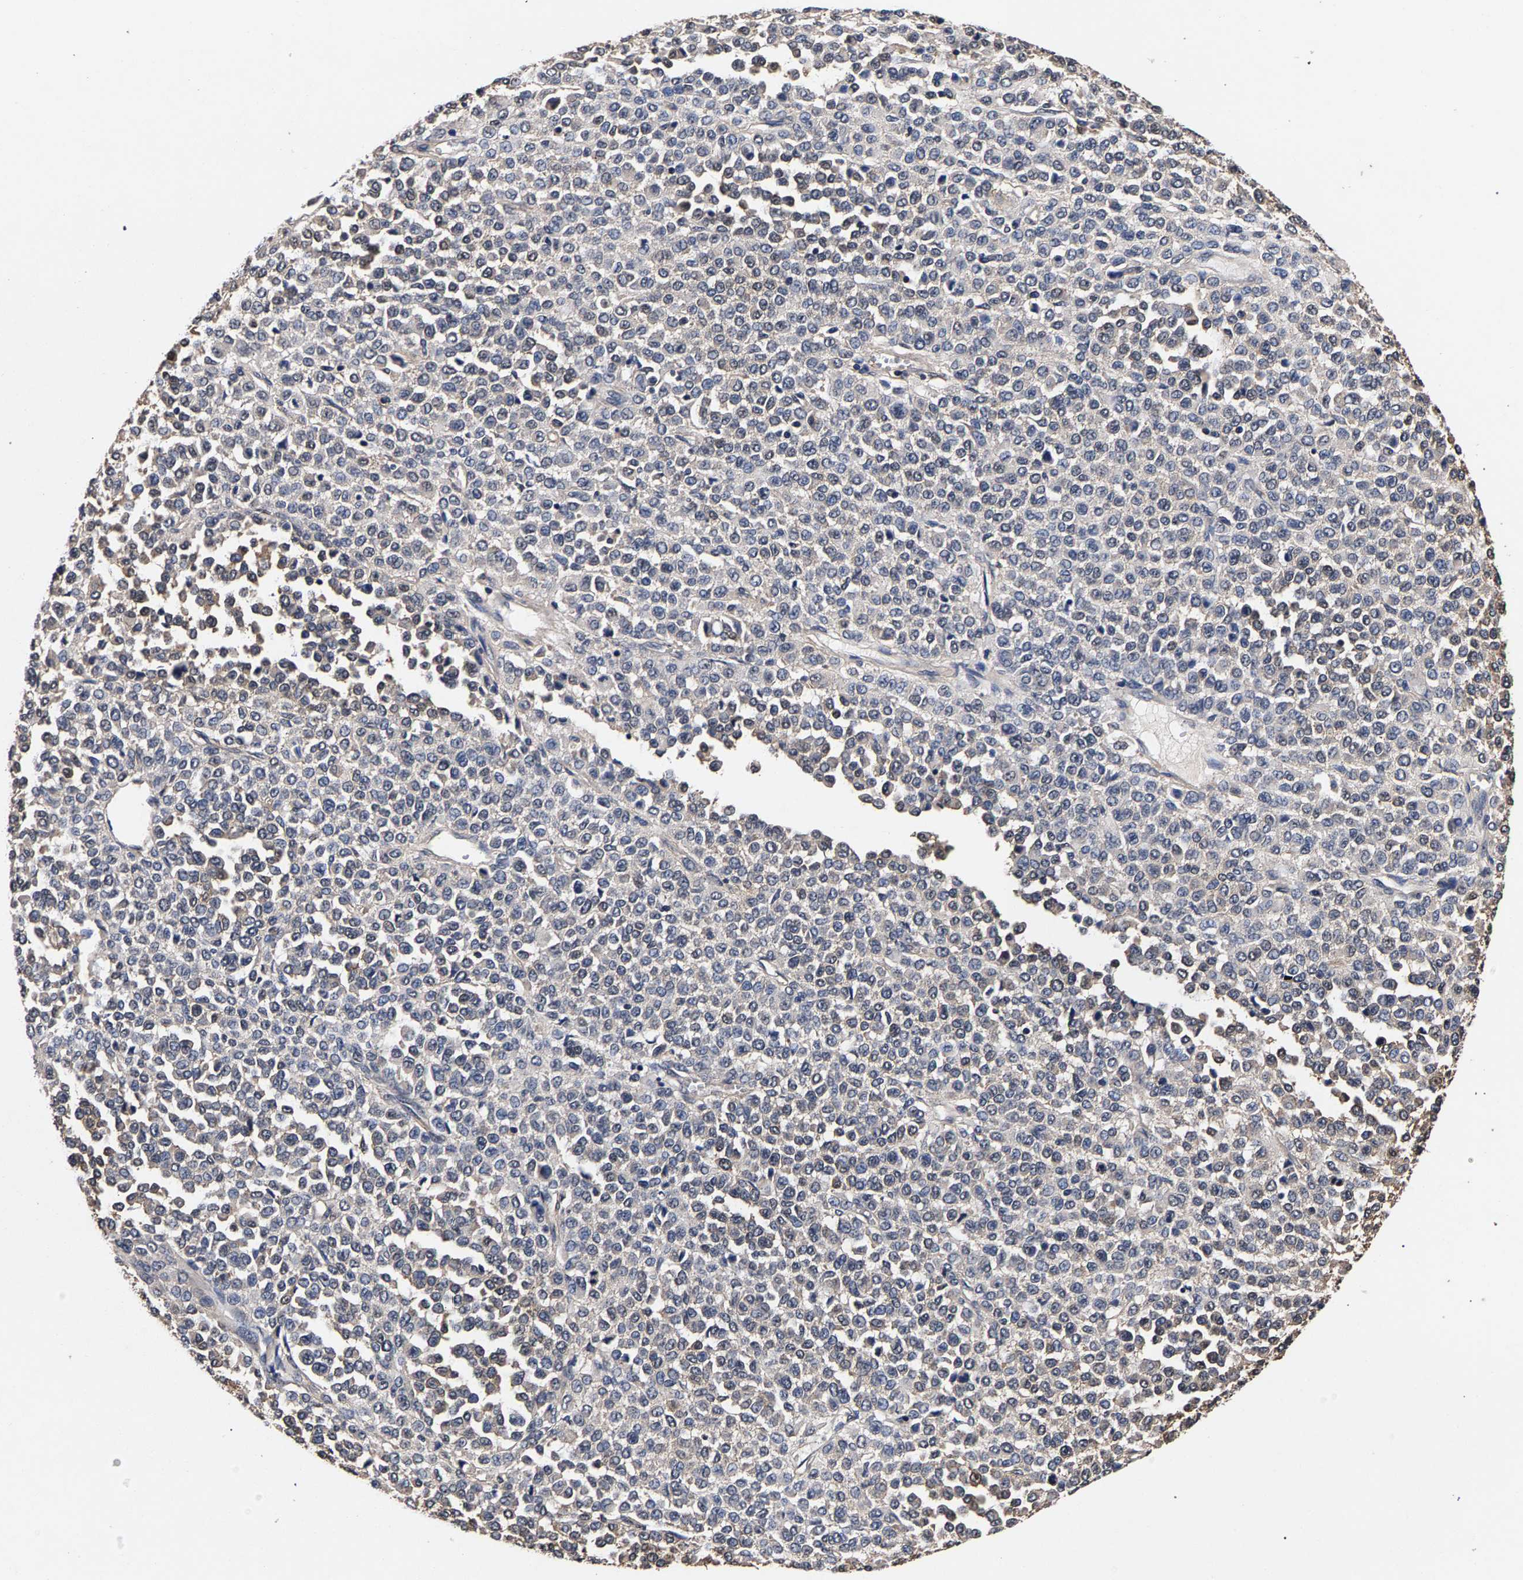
{"staining": {"intensity": "moderate", "quantity": "25%-75%", "location": "cytoplasmic/membranous"}, "tissue": "melanoma", "cell_type": "Tumor cells", "image_type": "cancer", "snomed": [{"axis": "morphology", "description": "Malignant melanoma, Metastatic site"}, {"axis": "topography", "description": "Pancreas"}], "caption": "This is an image of immunohistochemistry (IHC) staining of malignant melanoma (metastatic site), which shows moderate positivity in the cytoplasmic/membranous of tumor cells.", "gene": "MARCHF7", "patient": {"sex": "female", "age": 30}}